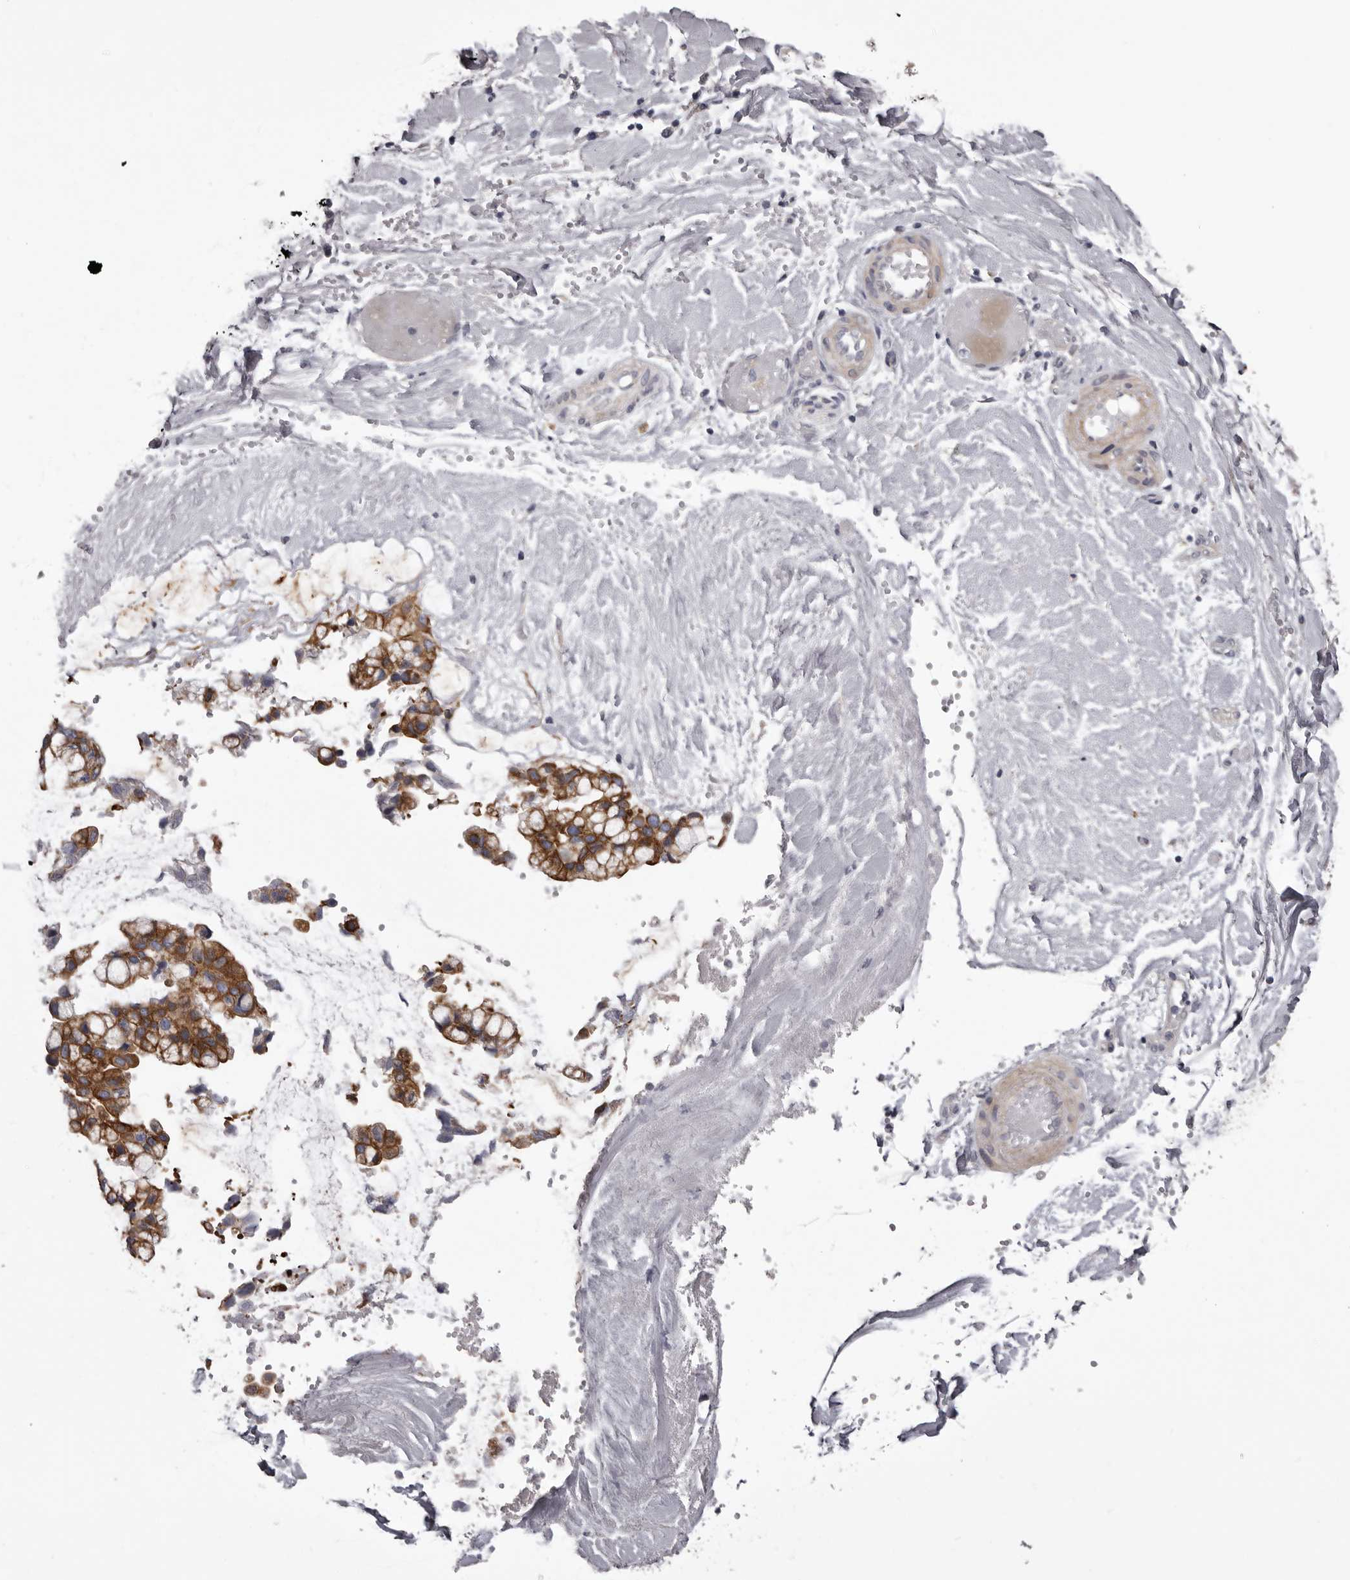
{"staining": {"intensity": "strong", "quantity": ">75%", "location": "cytoplasmic/membranous"}, "tissue": "ovarian cancer", "cell_type": "Tumor cells", "image_type": "cancer", "snomed": [{"axis": "morphology", "description": "Cystadenocarcinoma, mucinous, NOS"}, {"axis": "topography", "description": "Ovary"}], "caption": "A high-resolution photomicrograph shows immunohistochemistry staining of mucinous cystadenocarcinoma (ovarian), which exhibits strong cytoplasmic/membranous positivity in about >75% of tumor cells.", "gene": "LPAR6", "patient": {"sex": "female", "age": 39}}